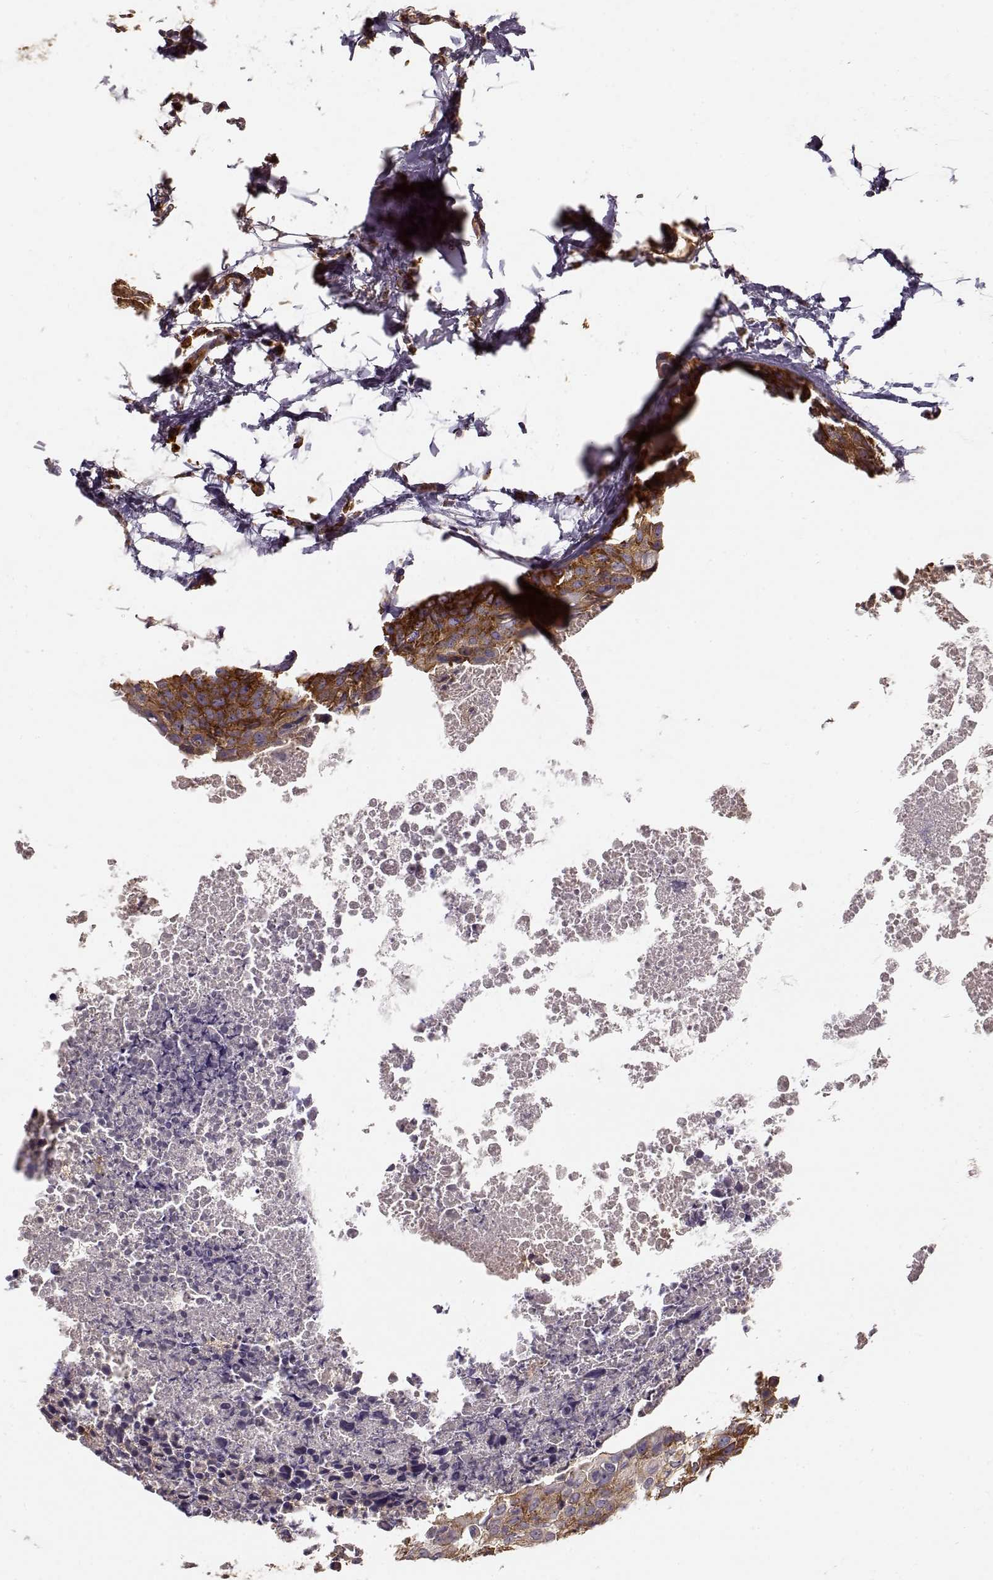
{"staining": {"intensity": "strong", "quantity": ">75%", "location": "cytoplasmic/membranous"}, "tissue": "breast cancer", "cell_type": "Tumor cells", "image_type": "cancer", "snomed": [{"axis": "morphology", "description": "Duct carcinoma"}, {"axis": "topography", "description": "Breast"}], "caption": "Human intraductal carcinoma (breast) stained with a protein marker shows strong staining in tumor cells.", "gene": "ARHGEF2", "patient": {"sex": "female", "age": 38}}